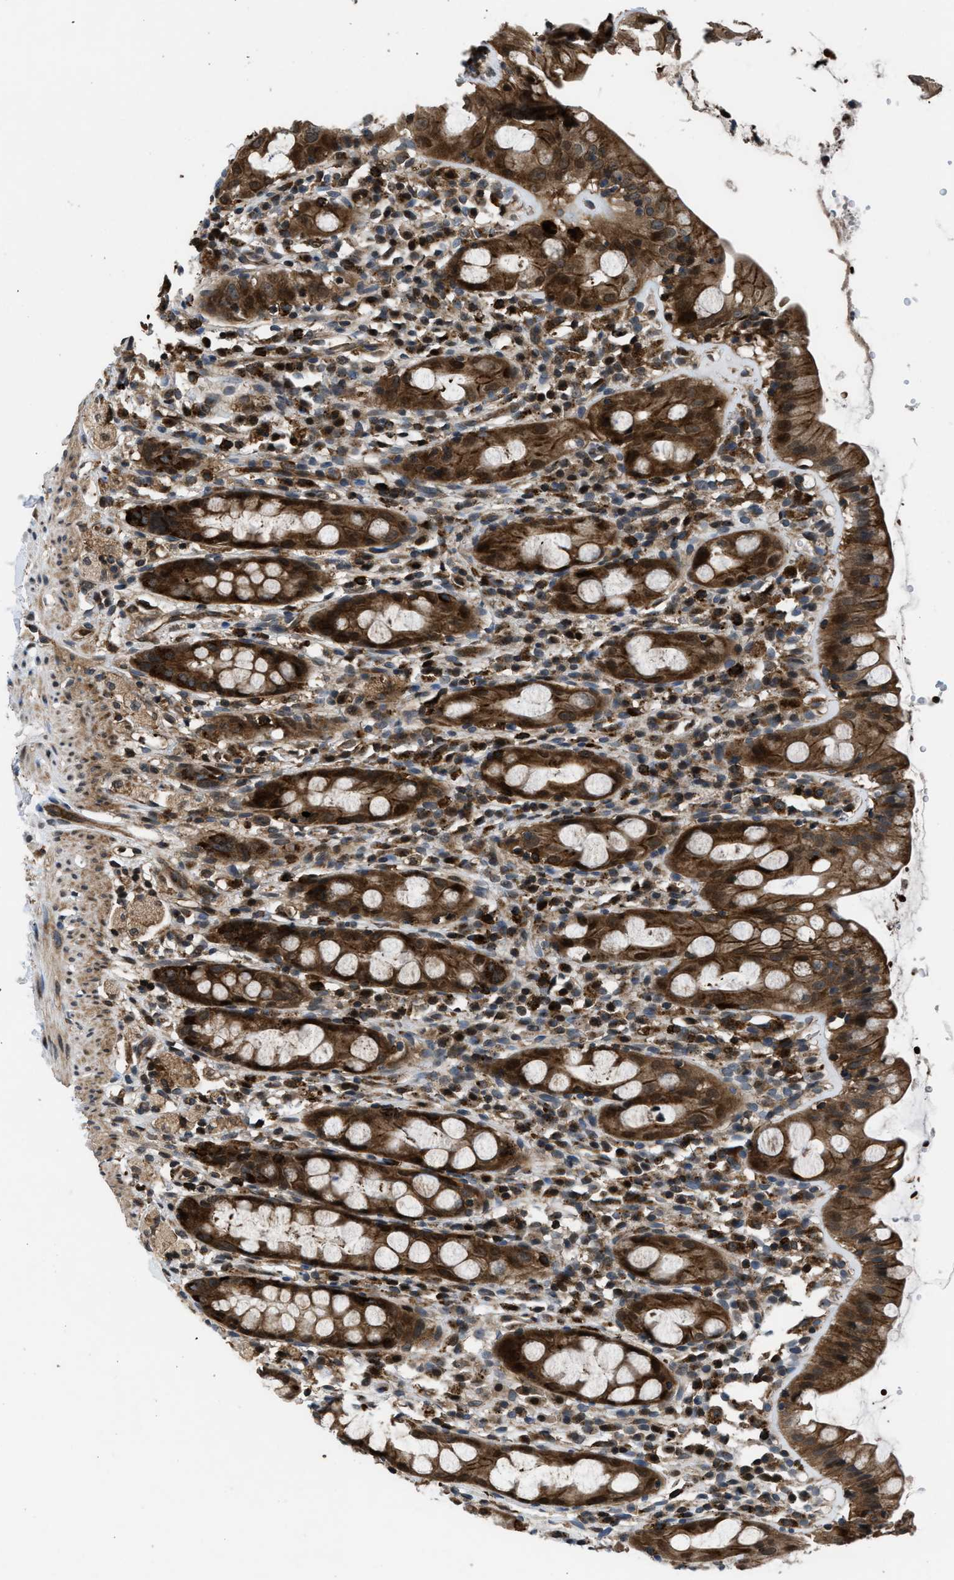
{"staining": {"intensity": "strong", "quantity": ">75%", "location": "cytoplasmic/membranous"}, "tissue": "rectum", "cell_type": "Glandular cells", "image_type": "normal", "snomed": [{"axis": "morphology", "description": "Normal tissue, NOS"}, {"axis": "topography", "description": "Rectum"}], "caption": "The image reveals immunohistochemical staining of unremarkable rectum. There is strong cytoplasmic/membranous staining is identified in about >75% of glandular cells. The staining was performed using DAB (3,3'-diaminobenzidine), with brown indicating positive protein expression. Nuclei are stained blue with hematoxylin.", "gene": "CTBS", "patient": {"sex": "male", "age": 44}}